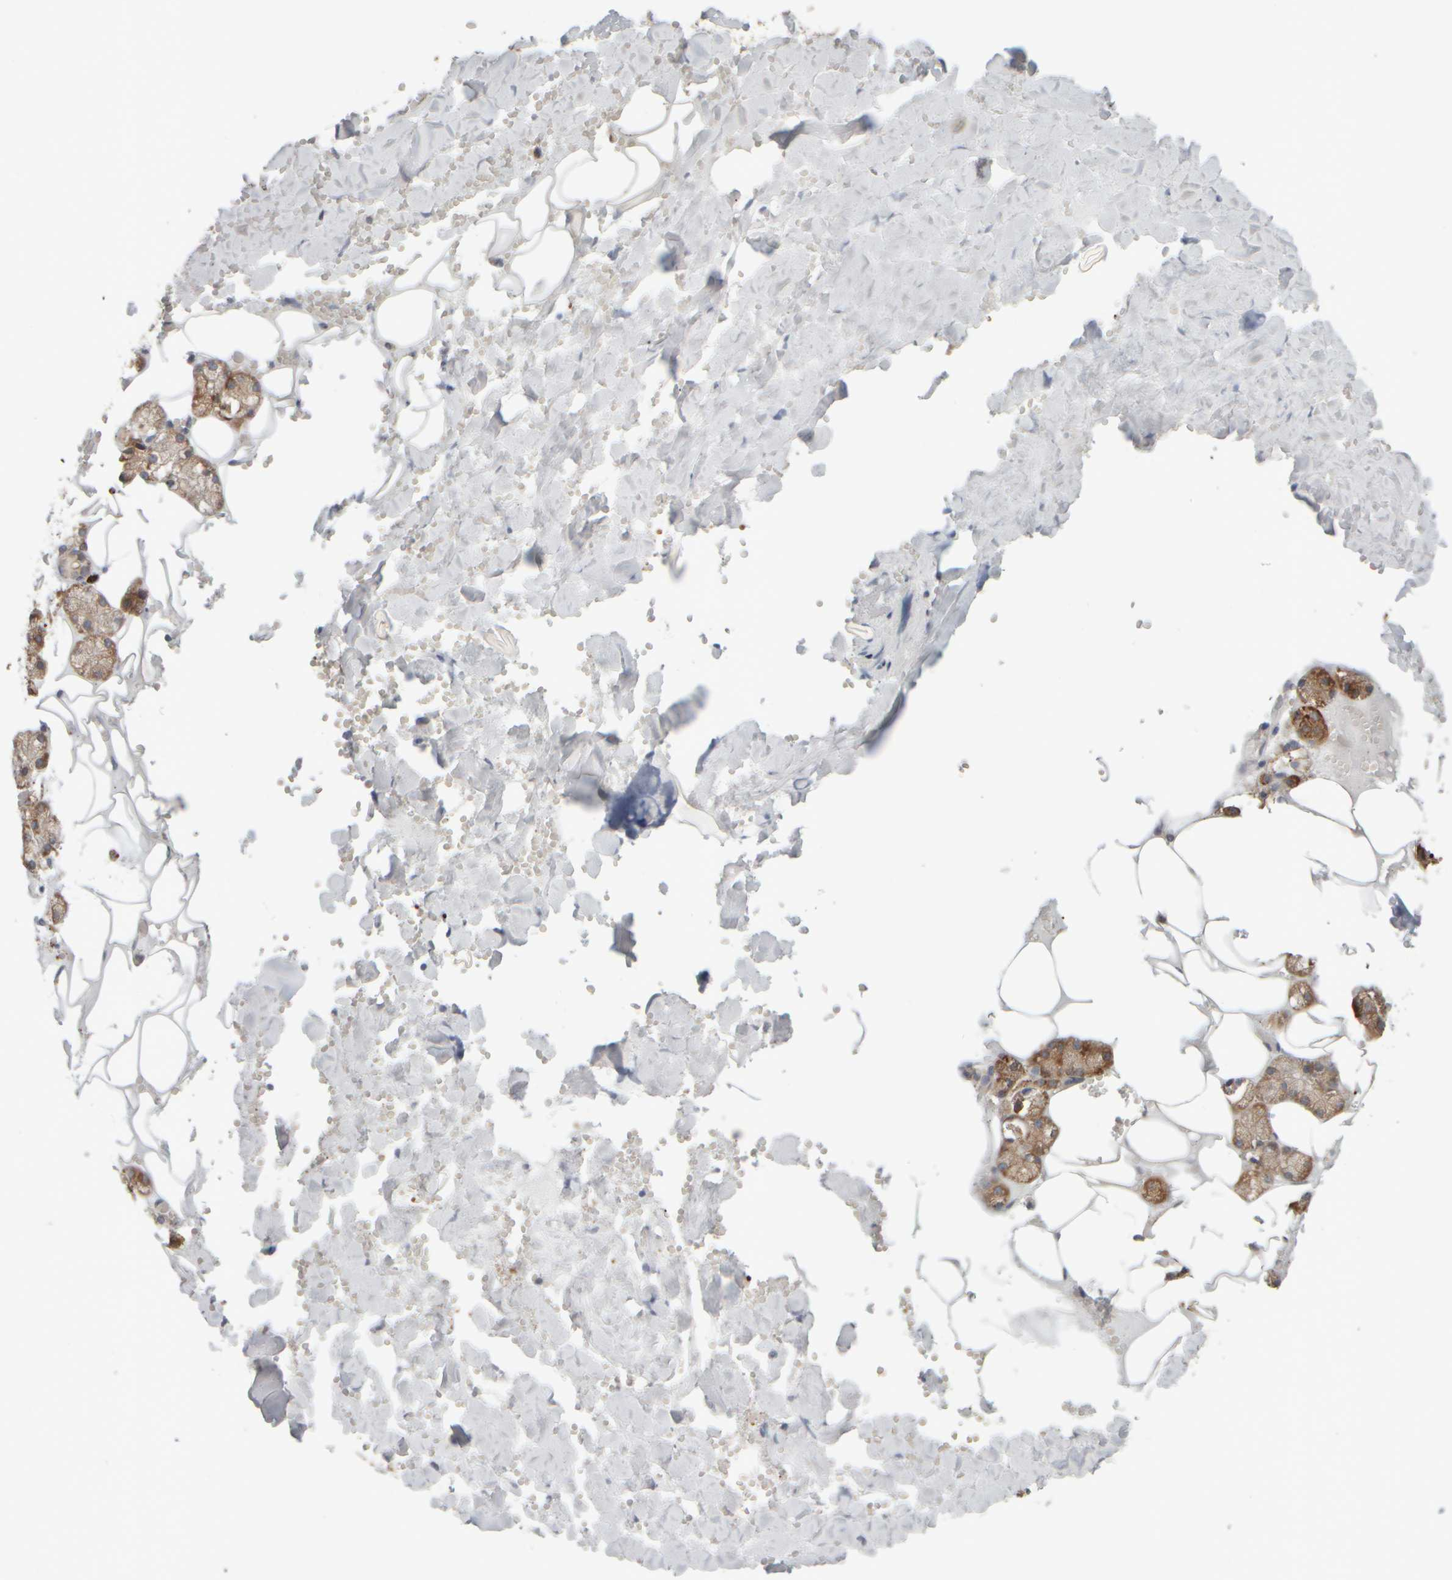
{"staining": {"intensity": "moderate", "quantity": ">75%", "location": "cytoplasmic/membranous"}, "tissue": "salivary gland", "cell_type": "Glandular cells", "image_type": "normal", "snomed": [{"axis": "morphology", "description": "Normal tissue, NOS"}, {"axis": "topography", "description": "Salivary gland"}], "caption": "Immunohistochemistry (IHC) of normal salivary gland displays medium levels of moderate cytoplasmic/membranous positivity in about >75% of glandular cells.", "gene": "EIF2B3", "patient": {"sex": "male", "age": 62}}